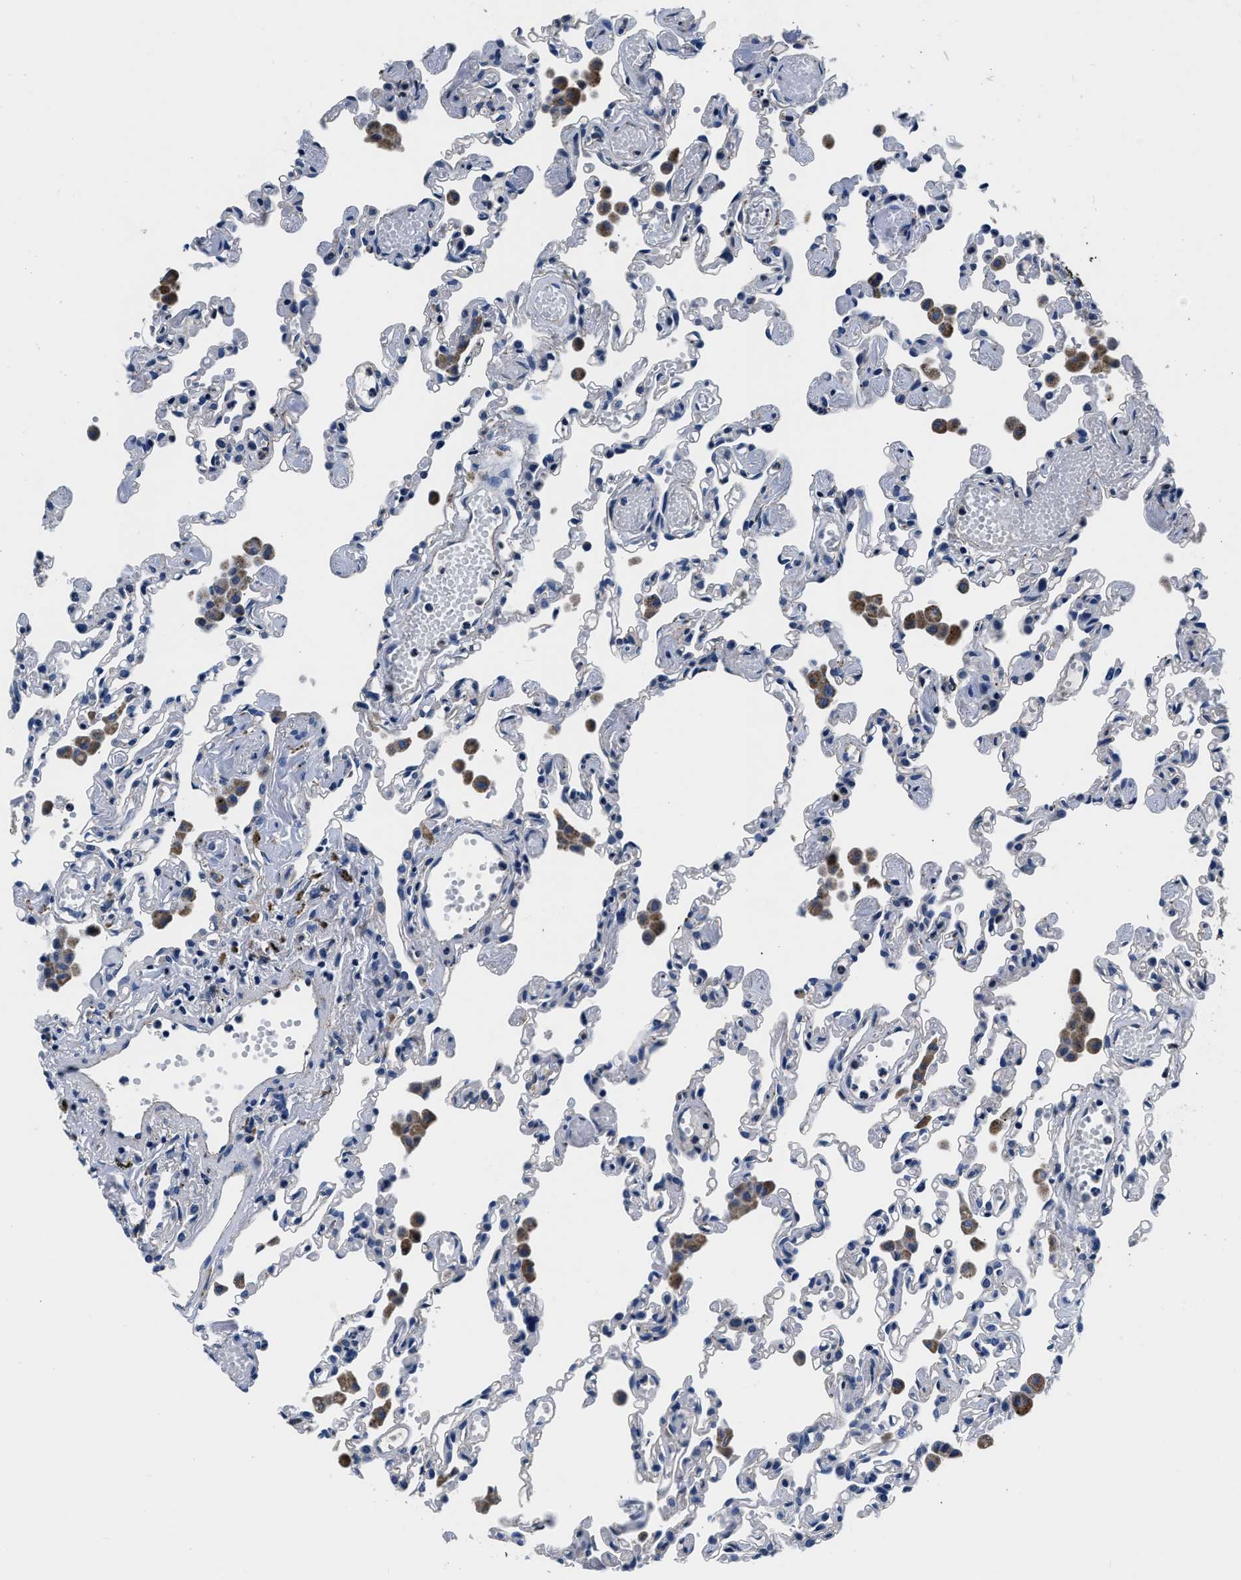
{"staining": {"intensity": "negative", "quantity": "none", "location": "none"}, "tissue": "lung", "cell_type": "Alveolar cells", "image_type": "normal", "snomed": [{"axis": "morphology", "description": "Normal tissue, NOS"}, {"axis": "topography", "description": "Bronchus"}, {"axis": "topography", "description": "Lung"}], "caption": "Alveolar cells are negative for protein expression in normal human lung. Nuclei are stained in blue.", "gene": "GRN", "patient": {"sex": "female", "age": 49}}